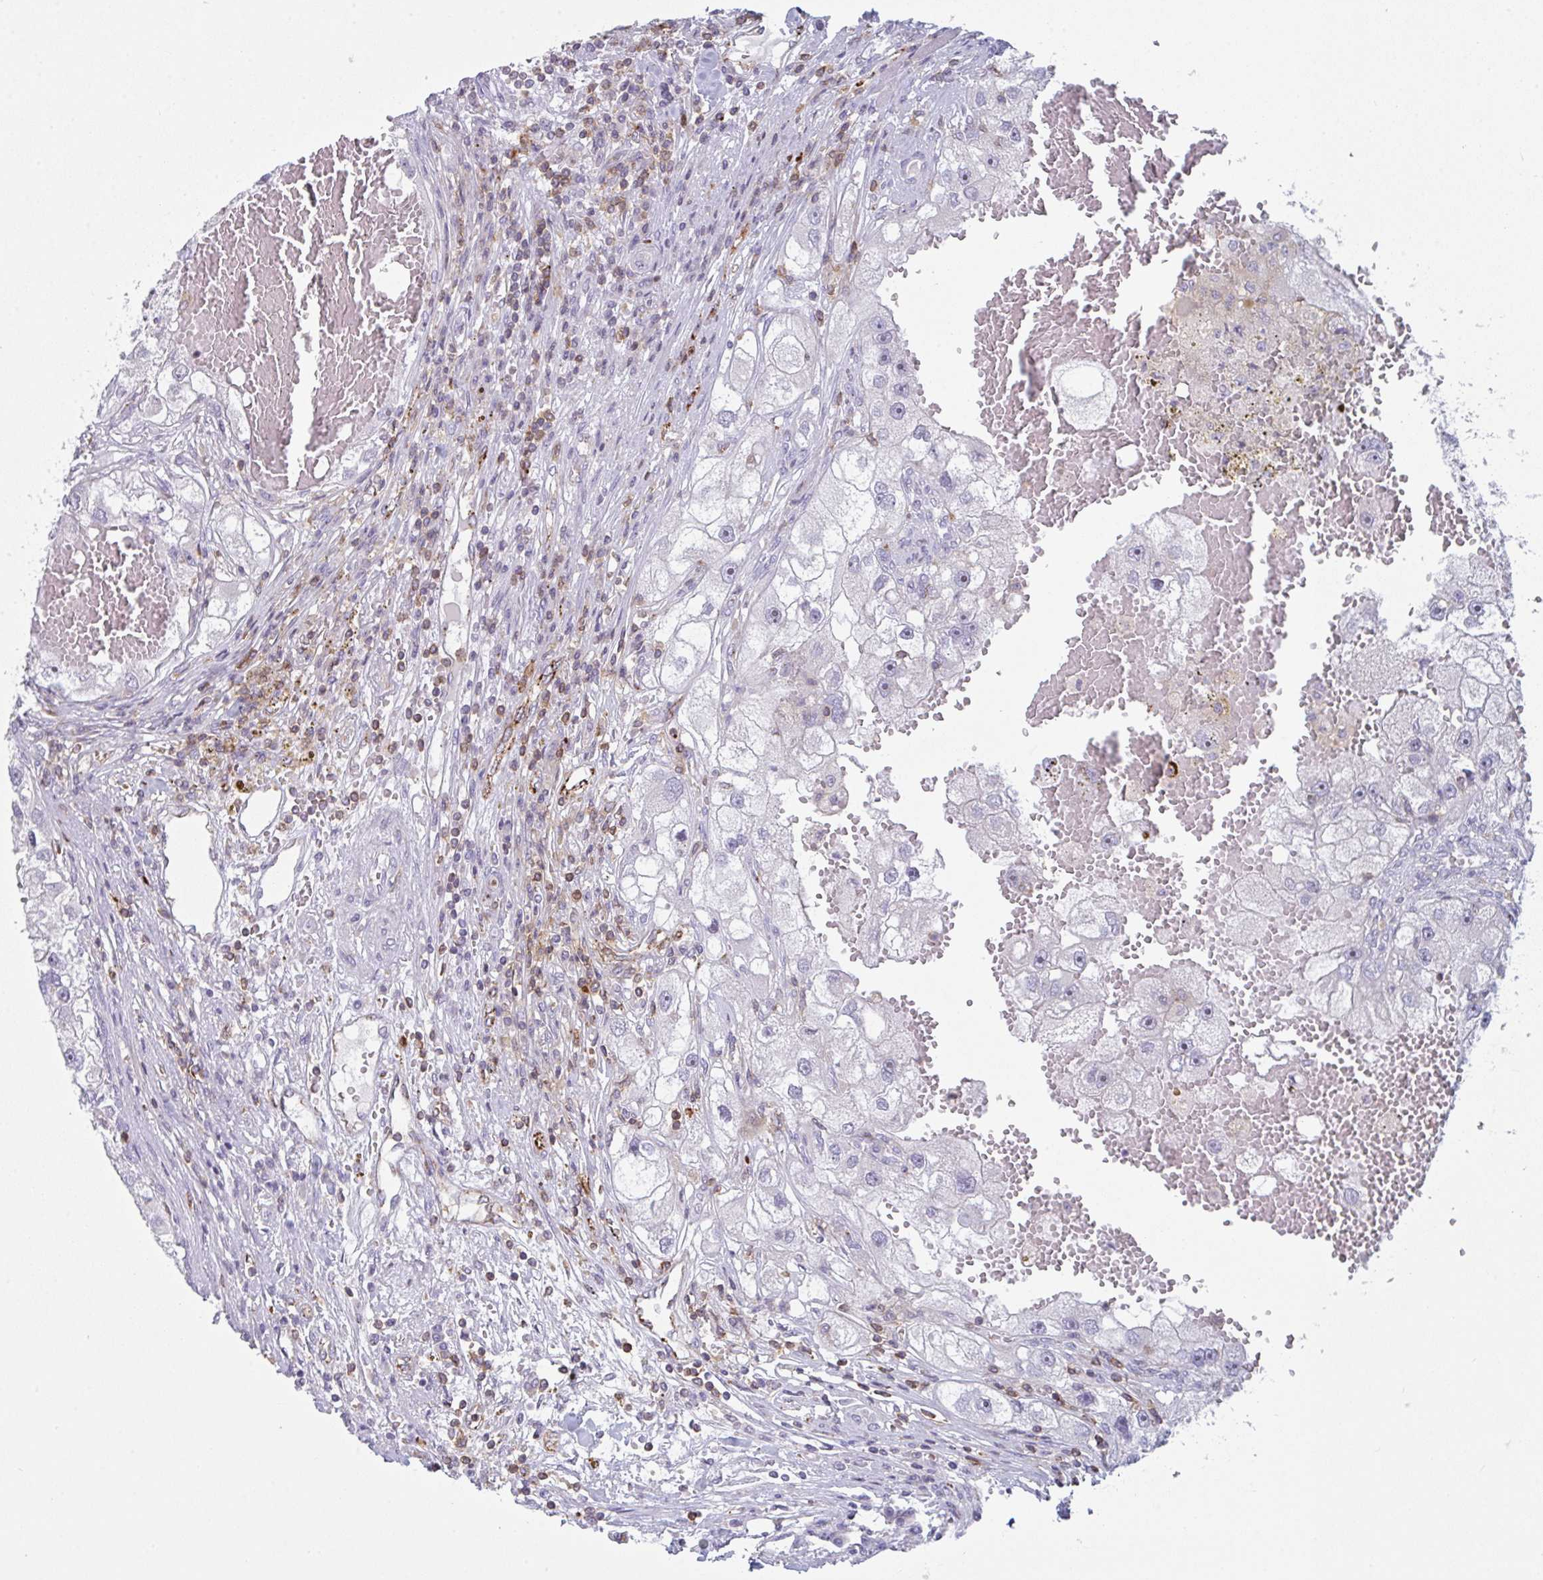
{"staining": {"intensity": "negative", "quantity": "none", "location": "none"}, "tissue": "renal cancer", "cell_type": "Tumor cells", "image_type": "cancer", "snomed": [{"axis": "morphology", "description": "Adenocarcinoma, NOS"}, {"axis": "topography", "description": "Kidney"}], "caption": "Renal adenocarcinoma was stained to show a protein in brown. There is no significant staining in tumor cells.", "gene": "CD80", "patient": {"sex": "male", "age": 63}}